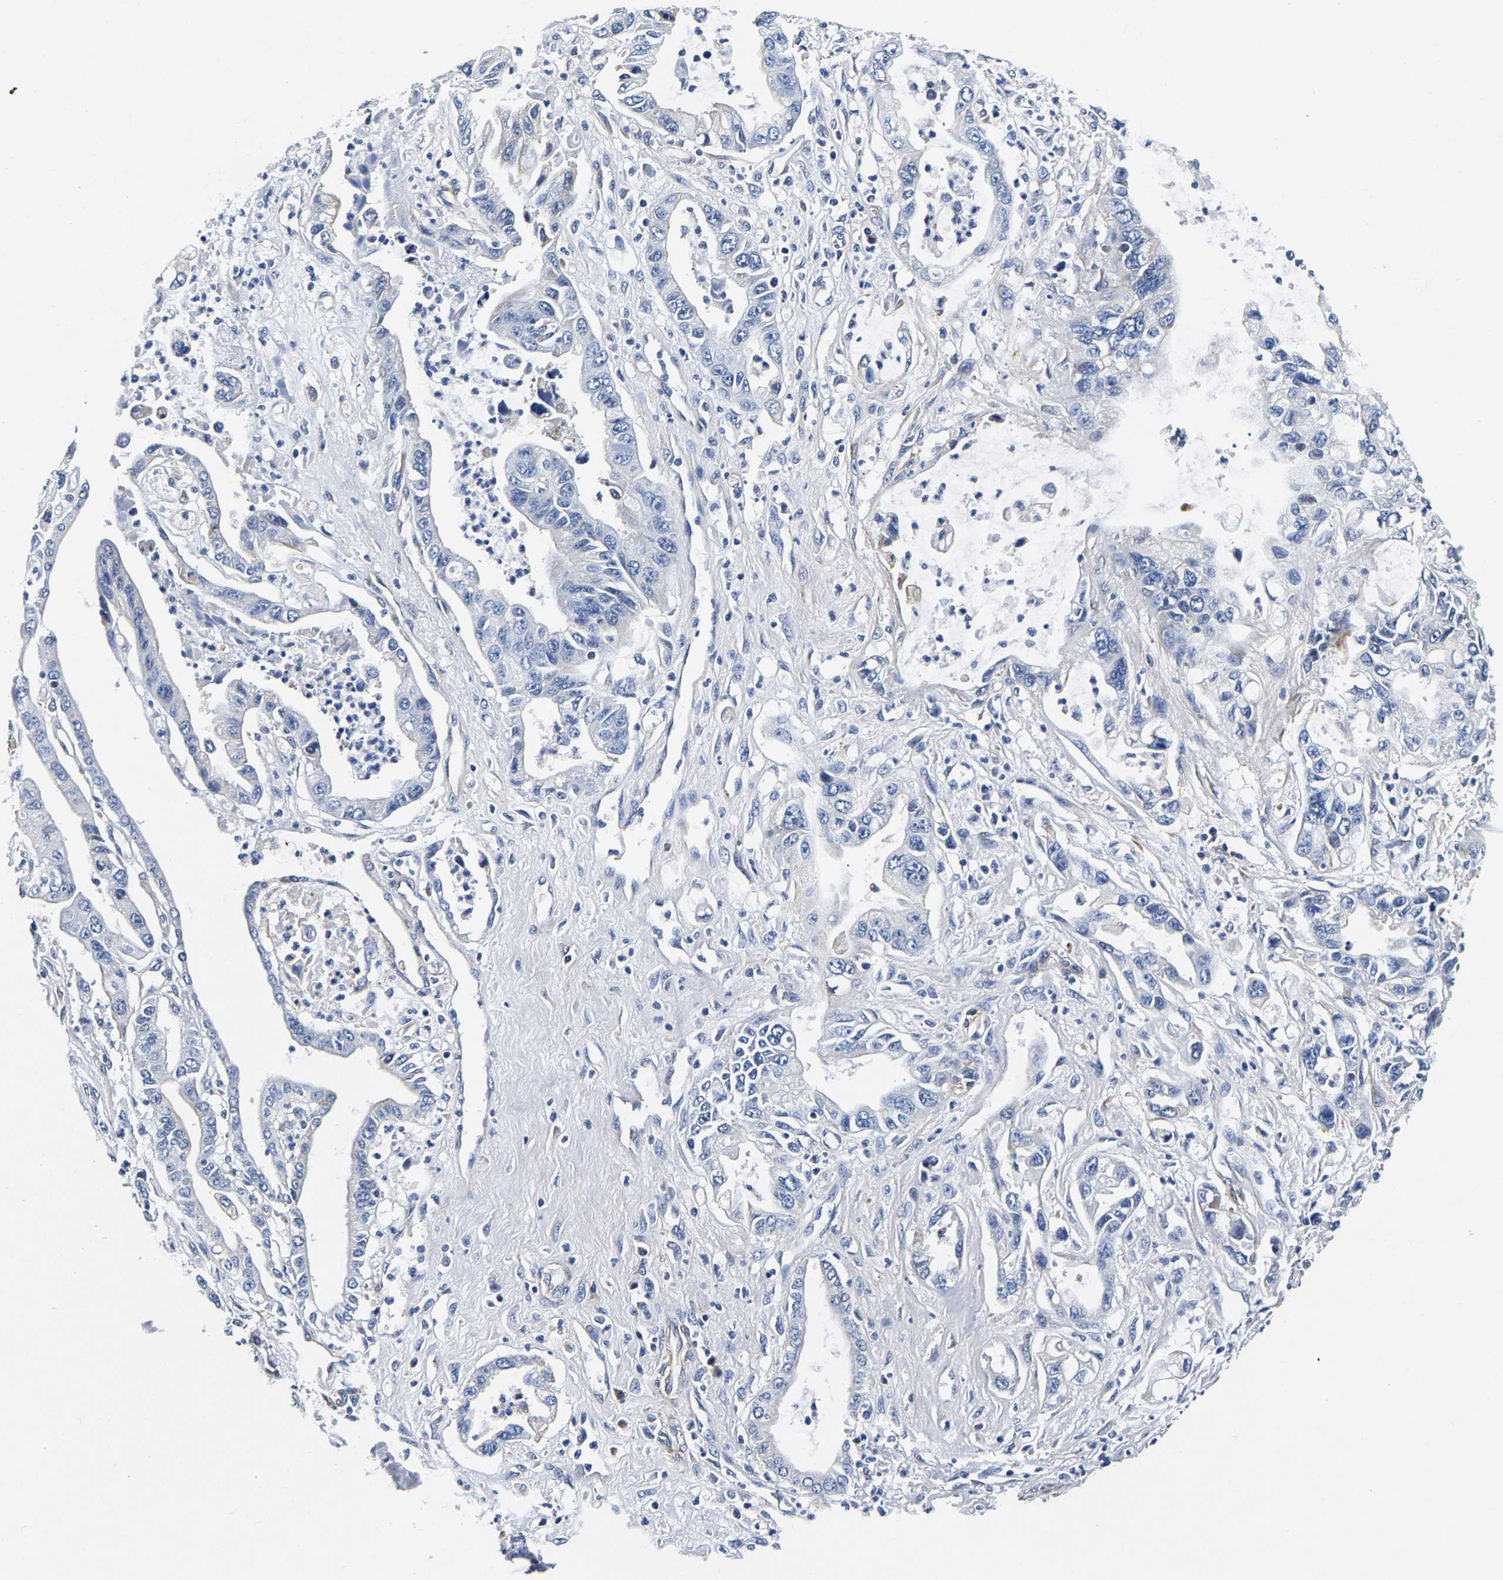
{"staining": {"intensity": "negative", "quantity": "none", "location": "none"}, "tissue": "pancreatic cancer", "cell_type": "Tumor cells", "image_type": "cancer", "snomed": [{"axis": "morphology", "description": "Adenocarcinoma, NOS"}, {"axis": "topography", "description": "Pancreas"}], "caption": "An image of pancreatic adenocarcinoma stained for a protein shows no brown staining in tumor cells.", "gene": "KCTD17", "patient": {"sex": "male", "age": 56}}